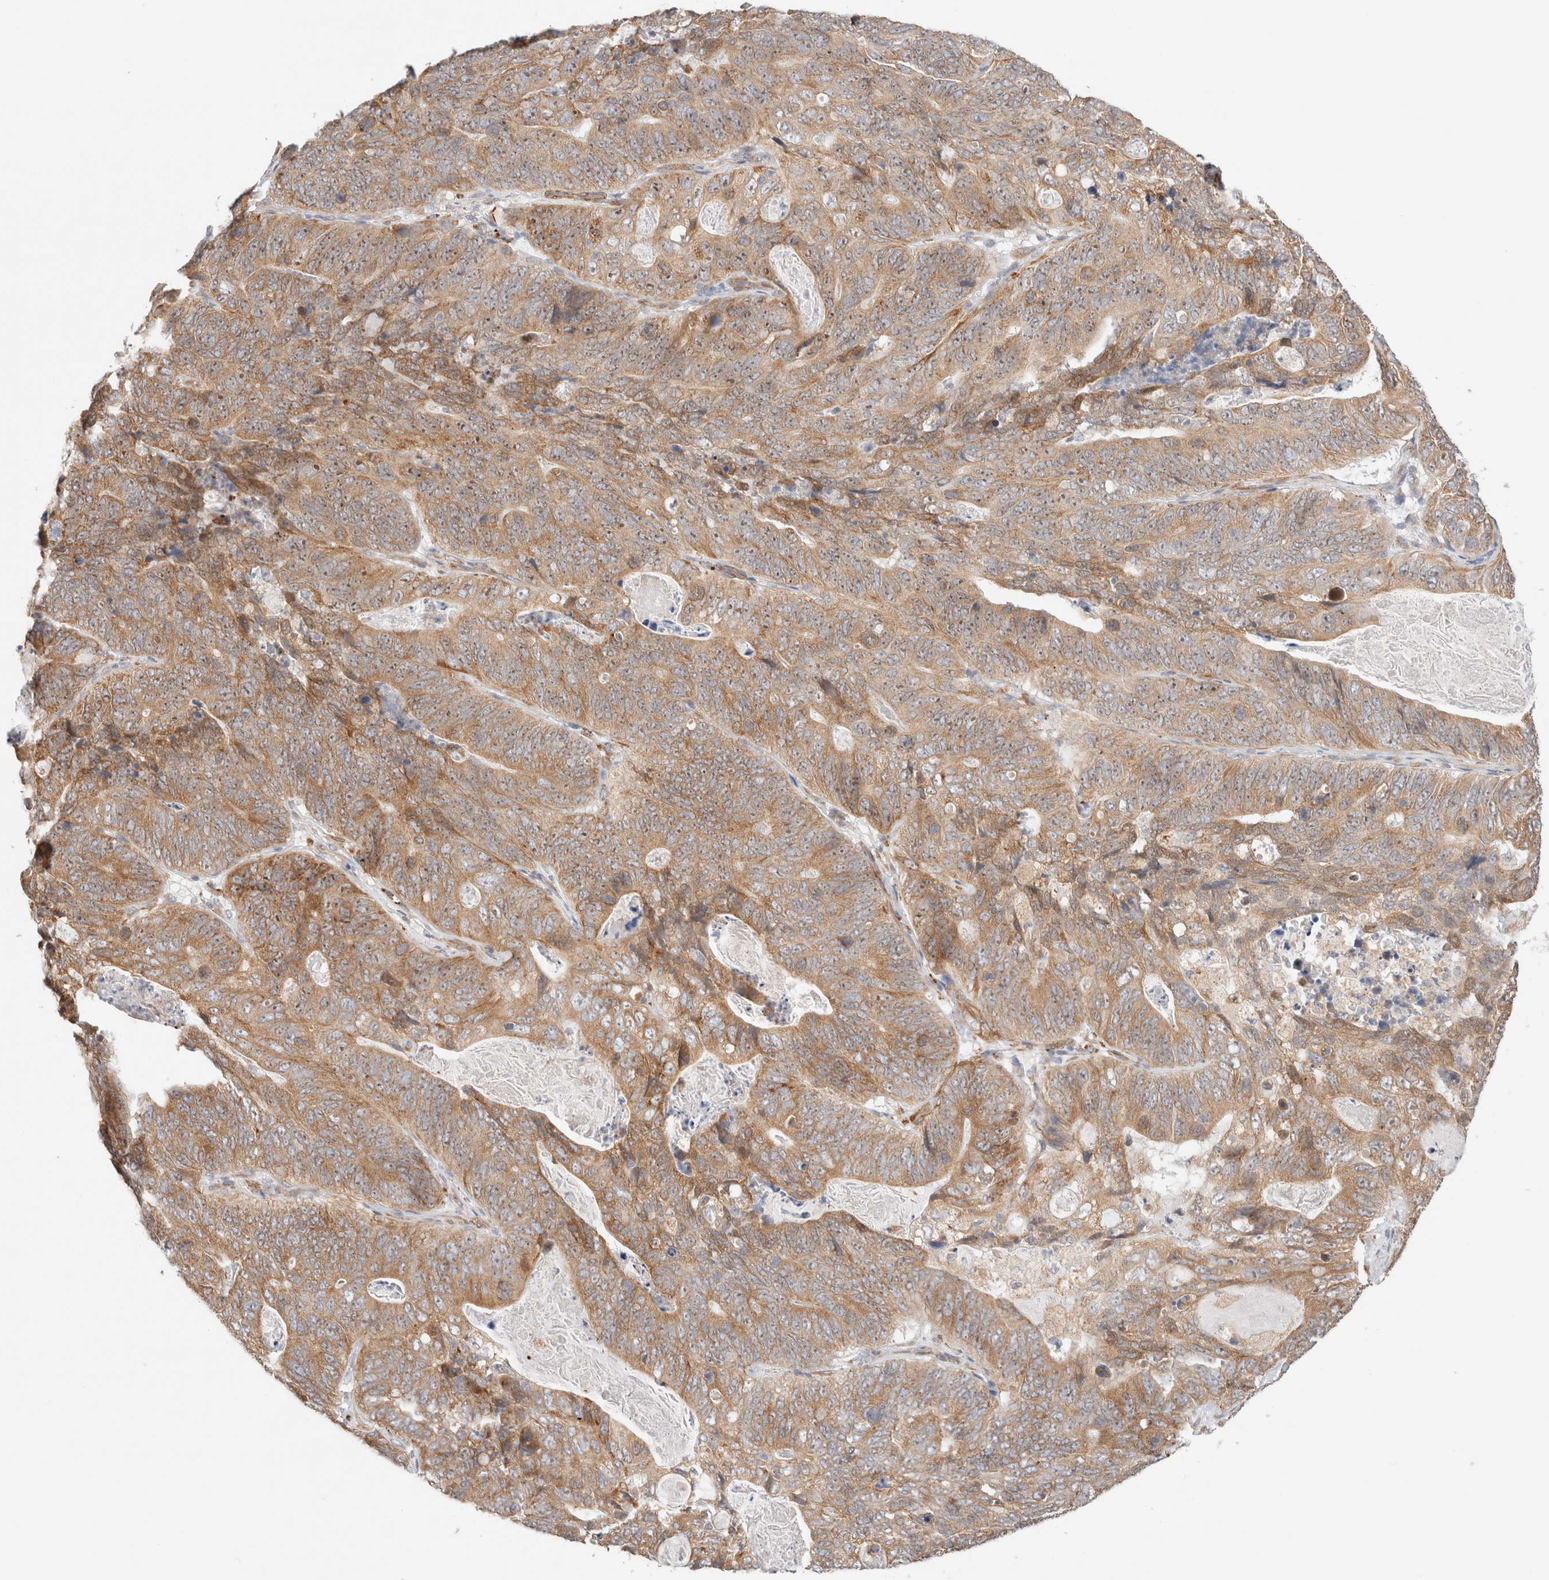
{"staining": {"intensity": "moderate", "quantity": ">75%", "location": "cytoplasmic/membranous,nuclear"}, "tissue": "stomach cancer", "cell_type": "Tumor cells", "image_type": "cancer", "snomed": [{"axis": "morphology", "description": "Normal tissue, NOS"}, {"axis": "morphology", "description": "Adenocarcinoma, NOS"}, {"axis": "topography", "description": "Stomach"}], "caption": "IHC staining of adenocarcinoma (stomach), which exhibits medium levels of moderate cytoplasmic/membranous and nuclear expression in approximately >75% of tumor cells indicating moderate cytoplasmic/membranous and nuclear protein staining. The staining was performed using DAB (3,3'-diaminobenzidine) (brown) for protein detection and nuclei were counterstained in hematoxylin (blue).", "gene": "RRP15", "patient": {"sex": "female", "age": 89}}